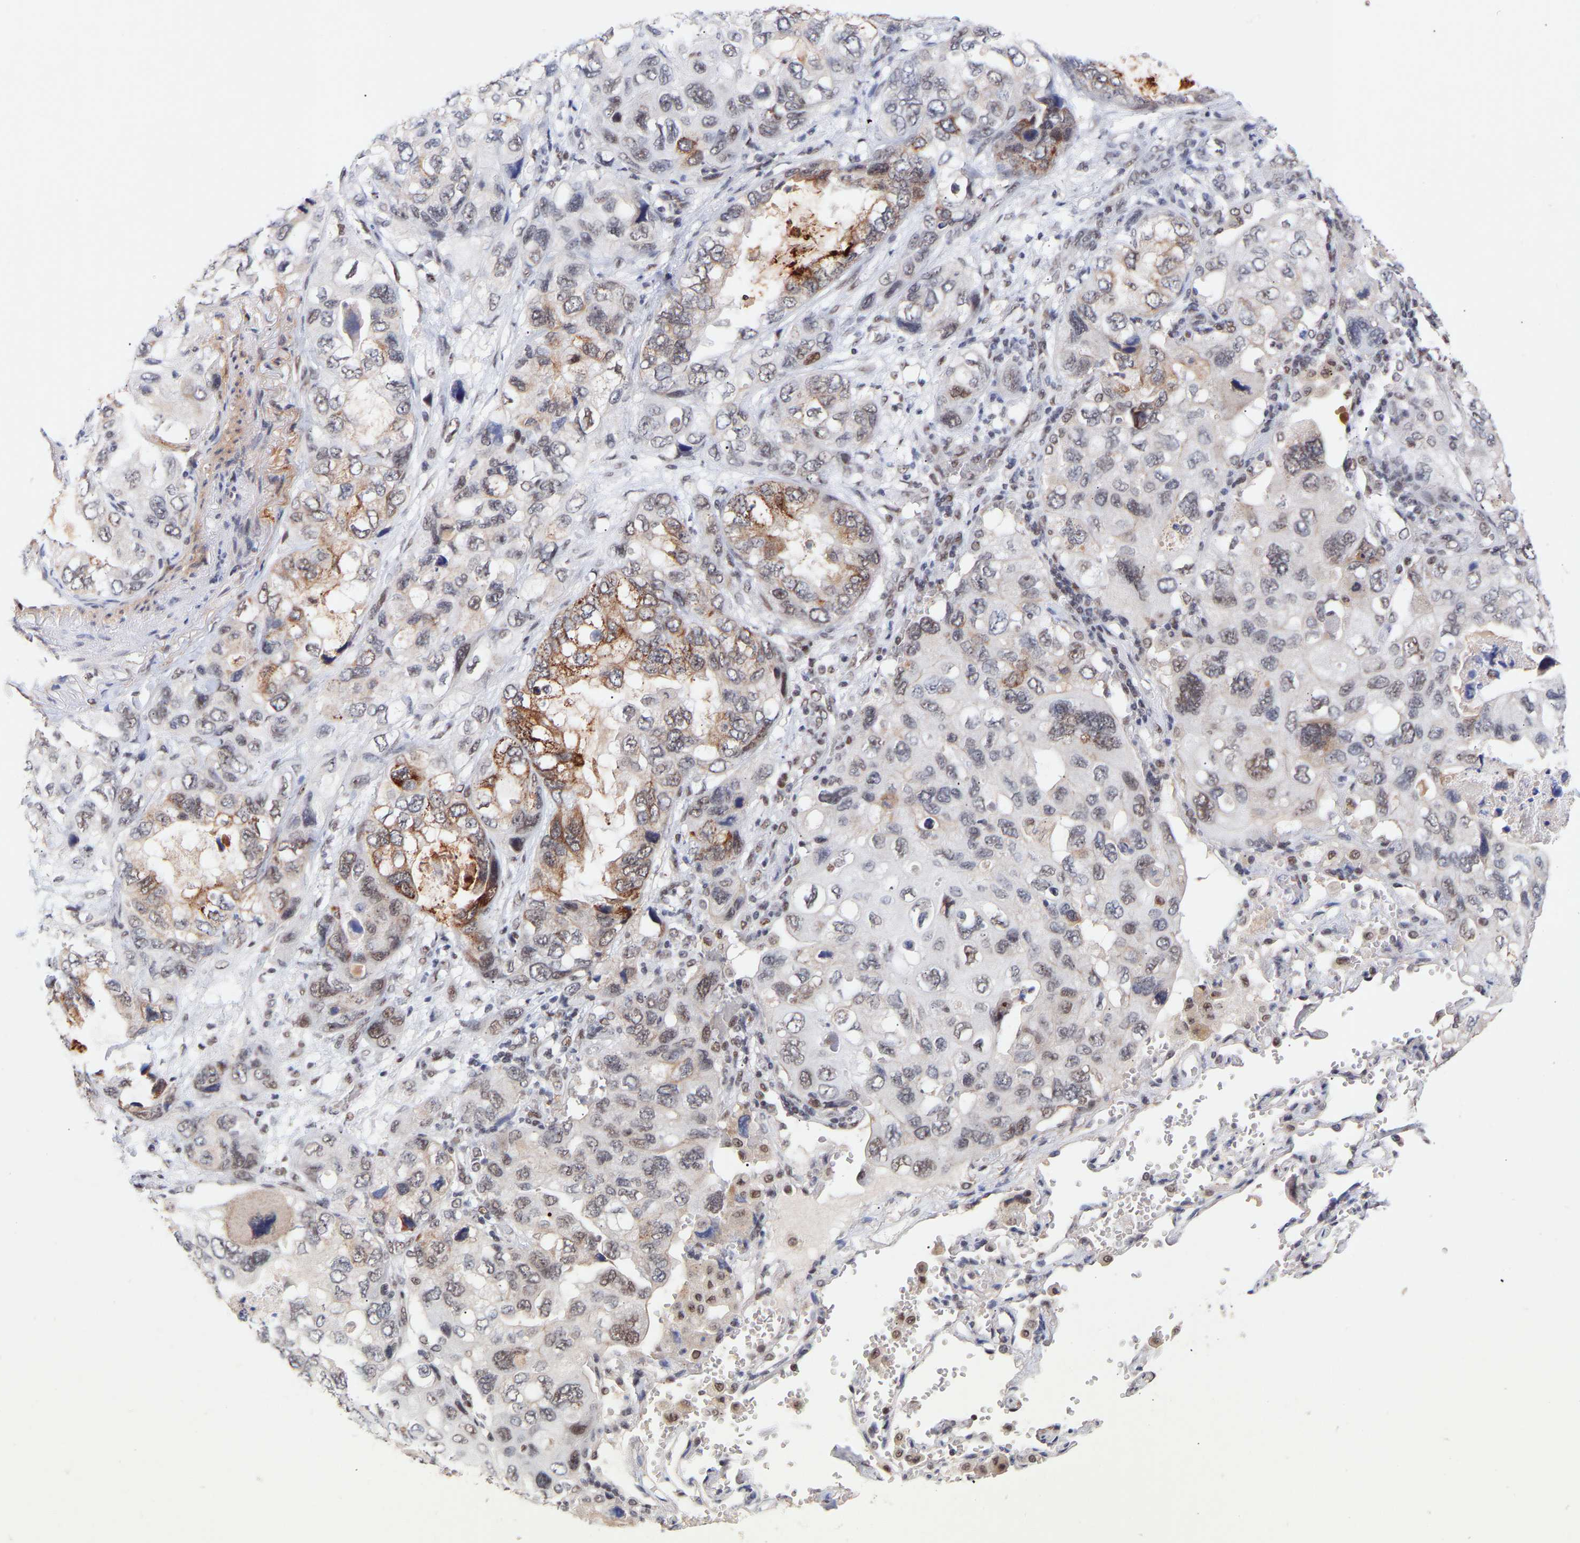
{"staining": {"intensity": "moderate", "quantity": "<25%", "location": "cytoplasmic/membranous"}, "tissue": "lung cancer", "cell_type": "Tumor cells", "image_type": "cancer", "snomed": [{"axis": "morphology", "description": "Squamous cell carcinoma, NOS"}, {"axis": "topography", "description": "Lung"}], "caption": "Moderate cytoplasmic/membranous protein staining is seen in approximately <25% of tumor cells in lung squamous cell carcinoma.", "gene": "RBM15", "patient": {"sex": "female", "age": 73}}